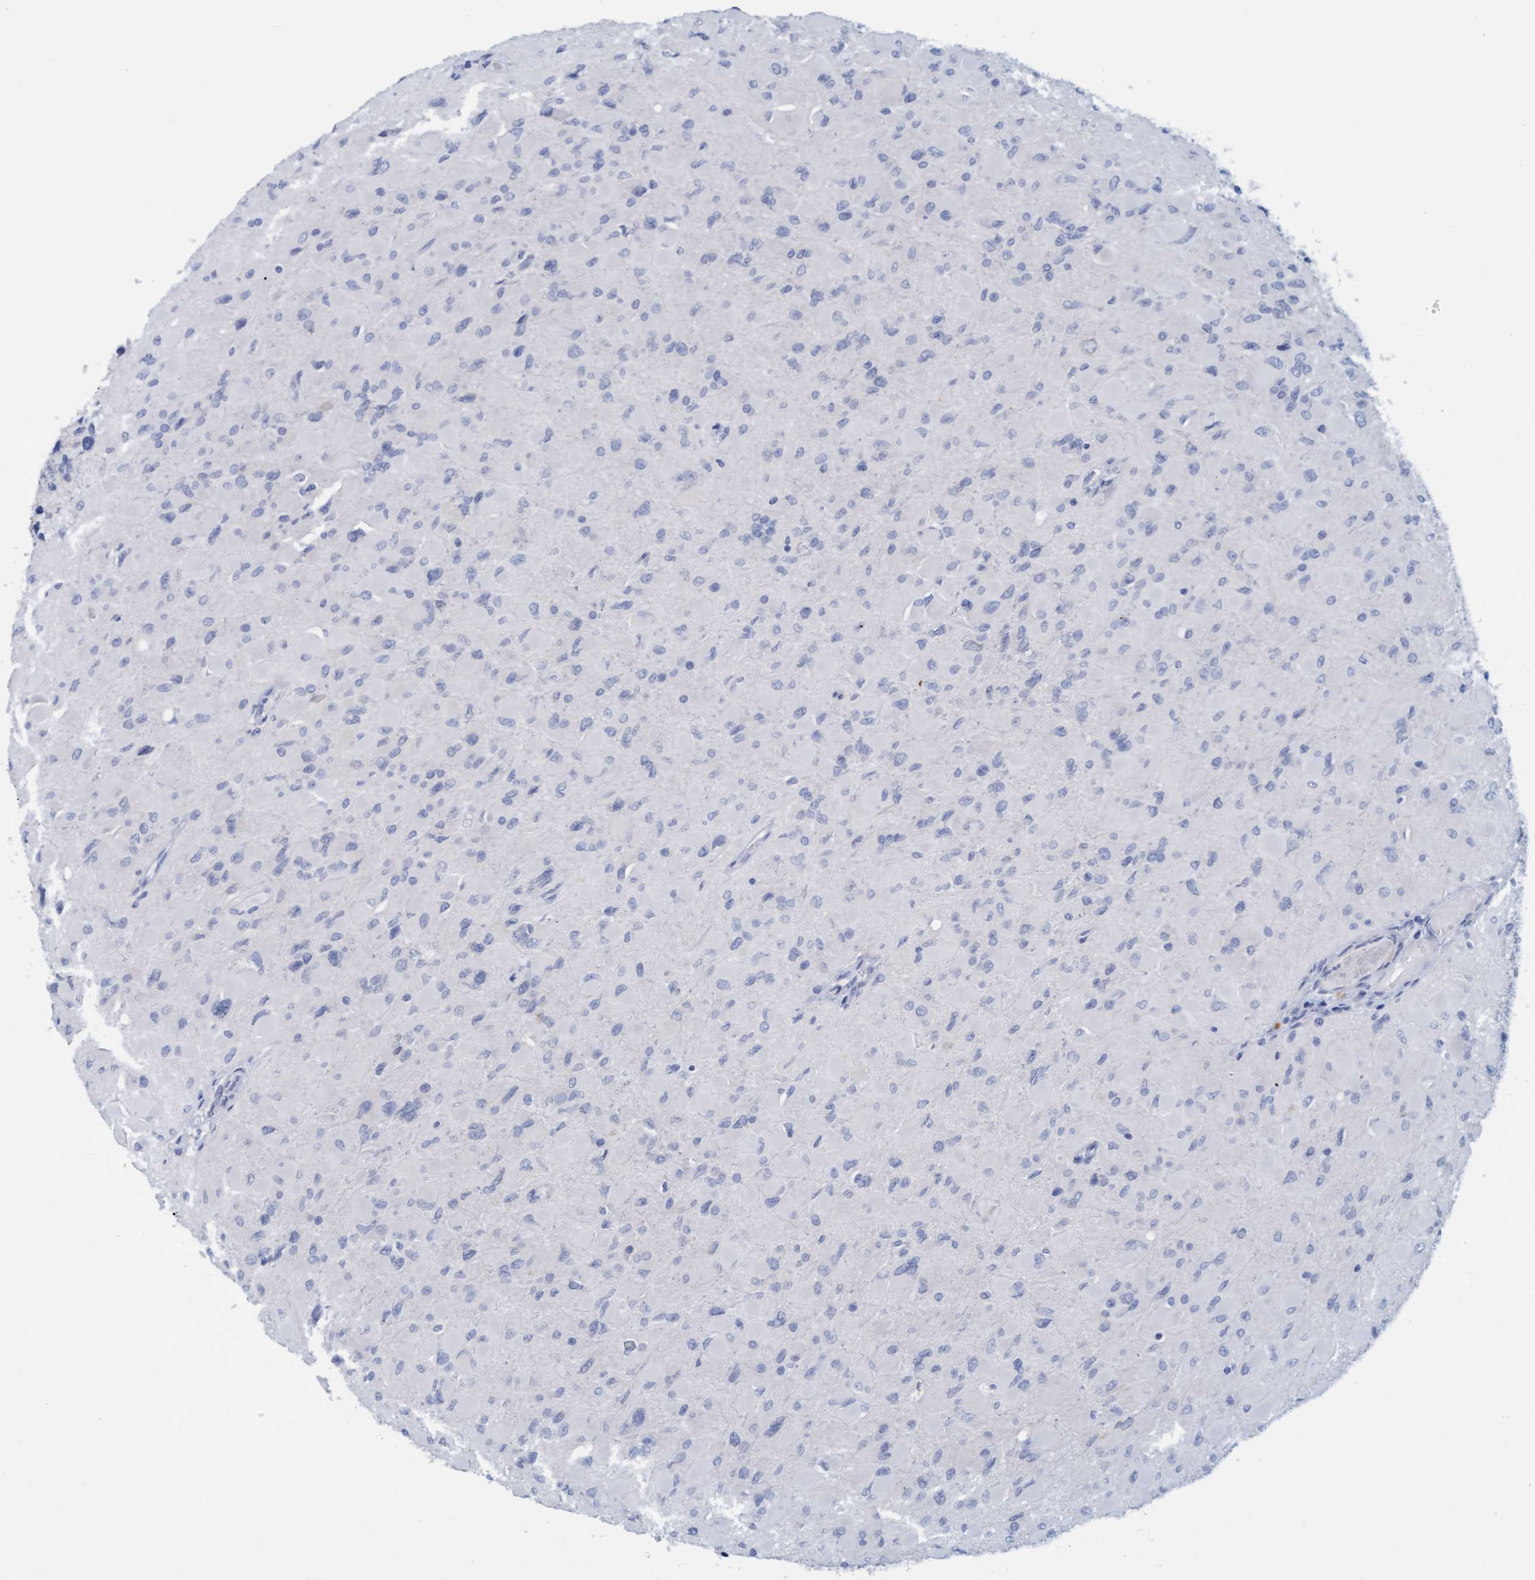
{"staining": {"intensity": "negative", "quantity": "none", "location": "none"}, "tissue": "glioma", "cell_type": "Tumor cells", "image_type": "cancer", "snomed": [{"axis": "morphology", "description": "Glioma, malignant, High grade"}, {"axis": "topography", "description": "Cerebral cortex"}], "caption": "An immunohistochemistry (IHC) image of glioma is shown. There is no staining in tumor cells of glioma.", "gene": "SSTR3", "patient": {"sex": "female", "age": 36}}